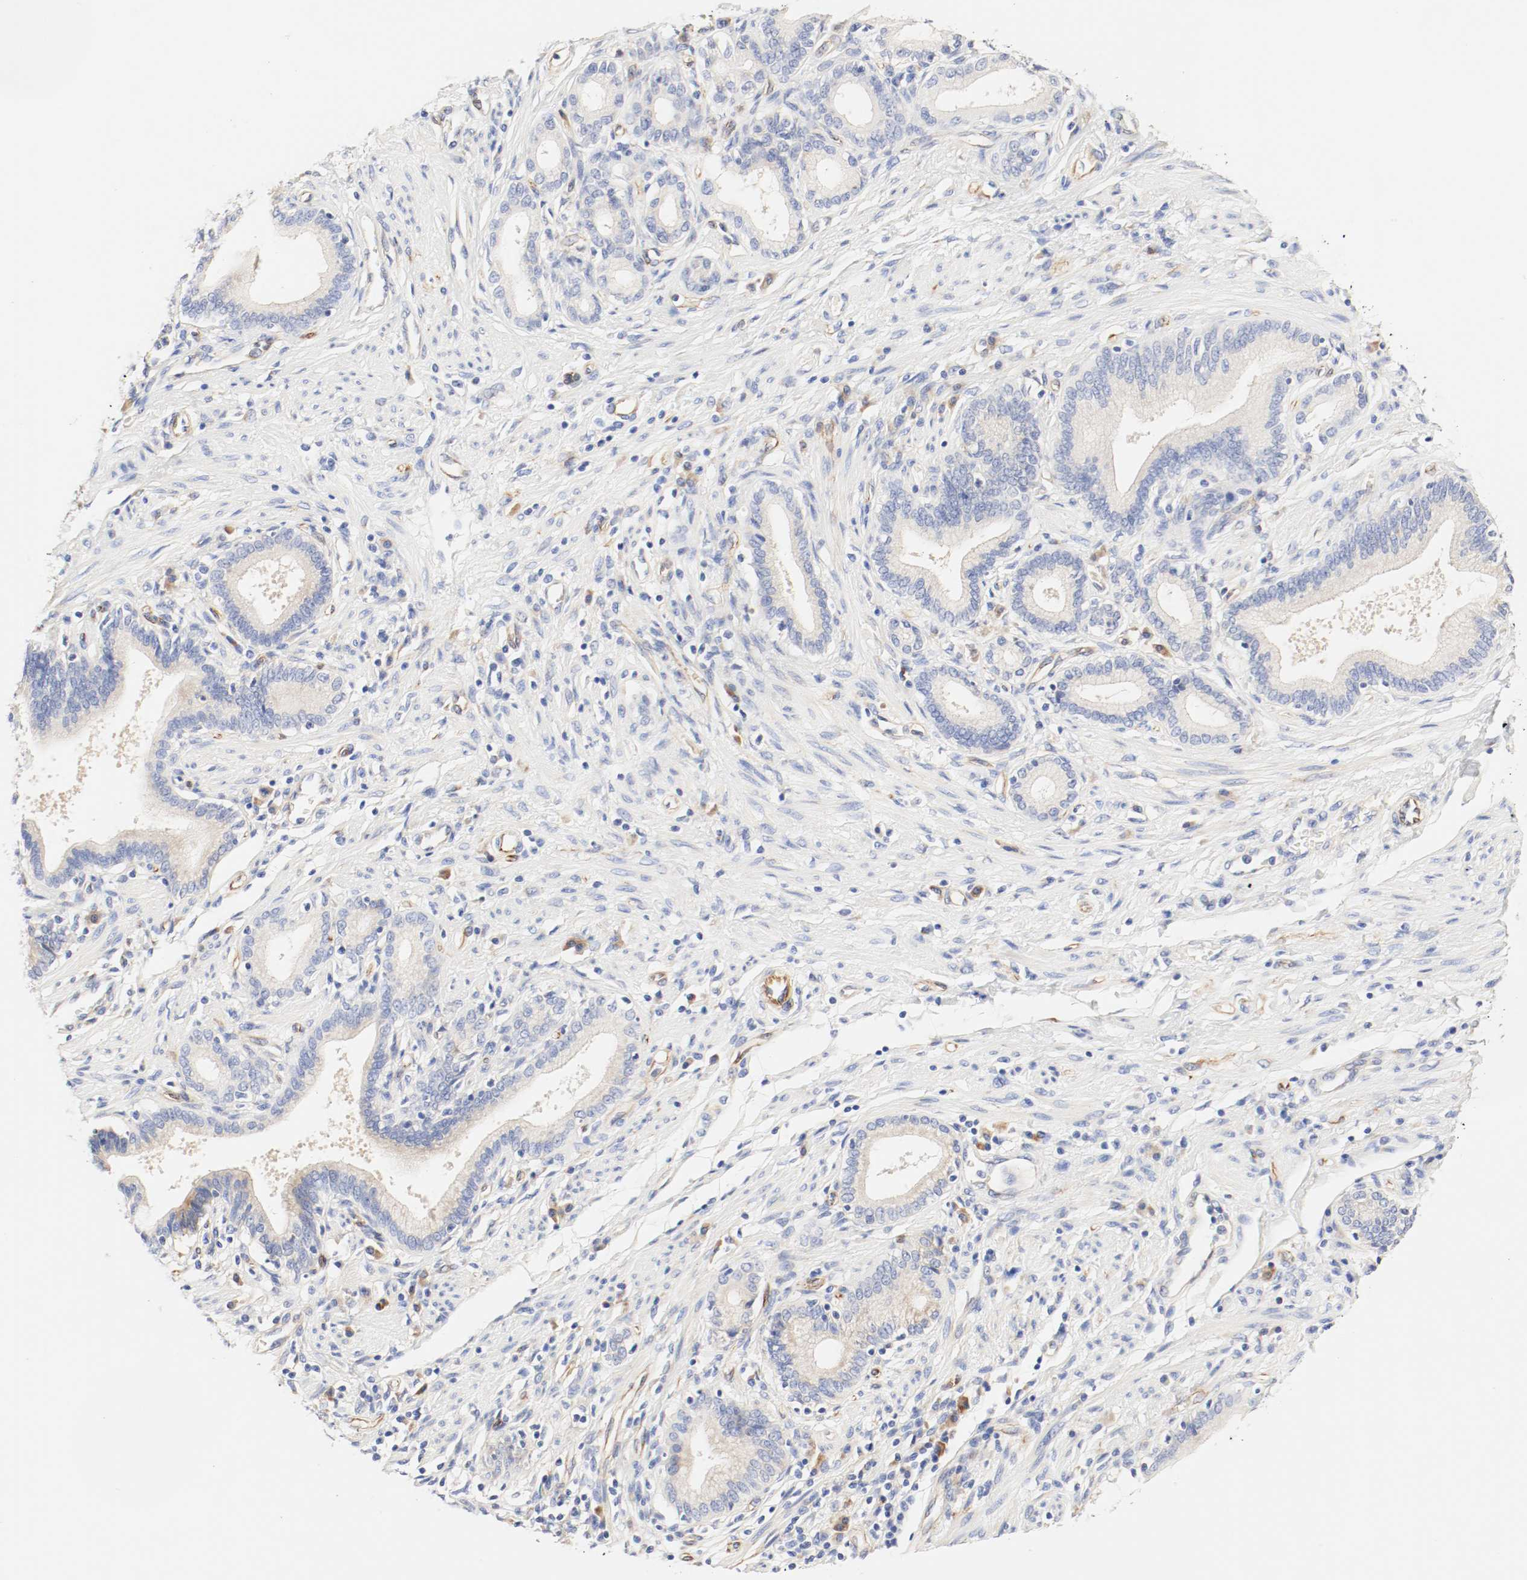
{"staining": {"intensity": "weak", "quantity": "25%-75%", "location": "cytoplasmic/membranous"}, "tissue": "pancreatic cancer", "cell_type": "Tumor cells", "image_type": "cancer", "snomed": [{"axis": "morphology", "description": "Adenocarcinoma, NOS"}, {"axis": "topography", "description": "Pancreas"}], "caption": "Approximately 25%-75% of tumor cells in pancreatic adenocarcinoma exhibit weak cytoplasmic/membranous protein staining as visualized by brown immunohistochemical staining.", "gene": "GIT1", "patient": {"sex": "female", "age": 48}}